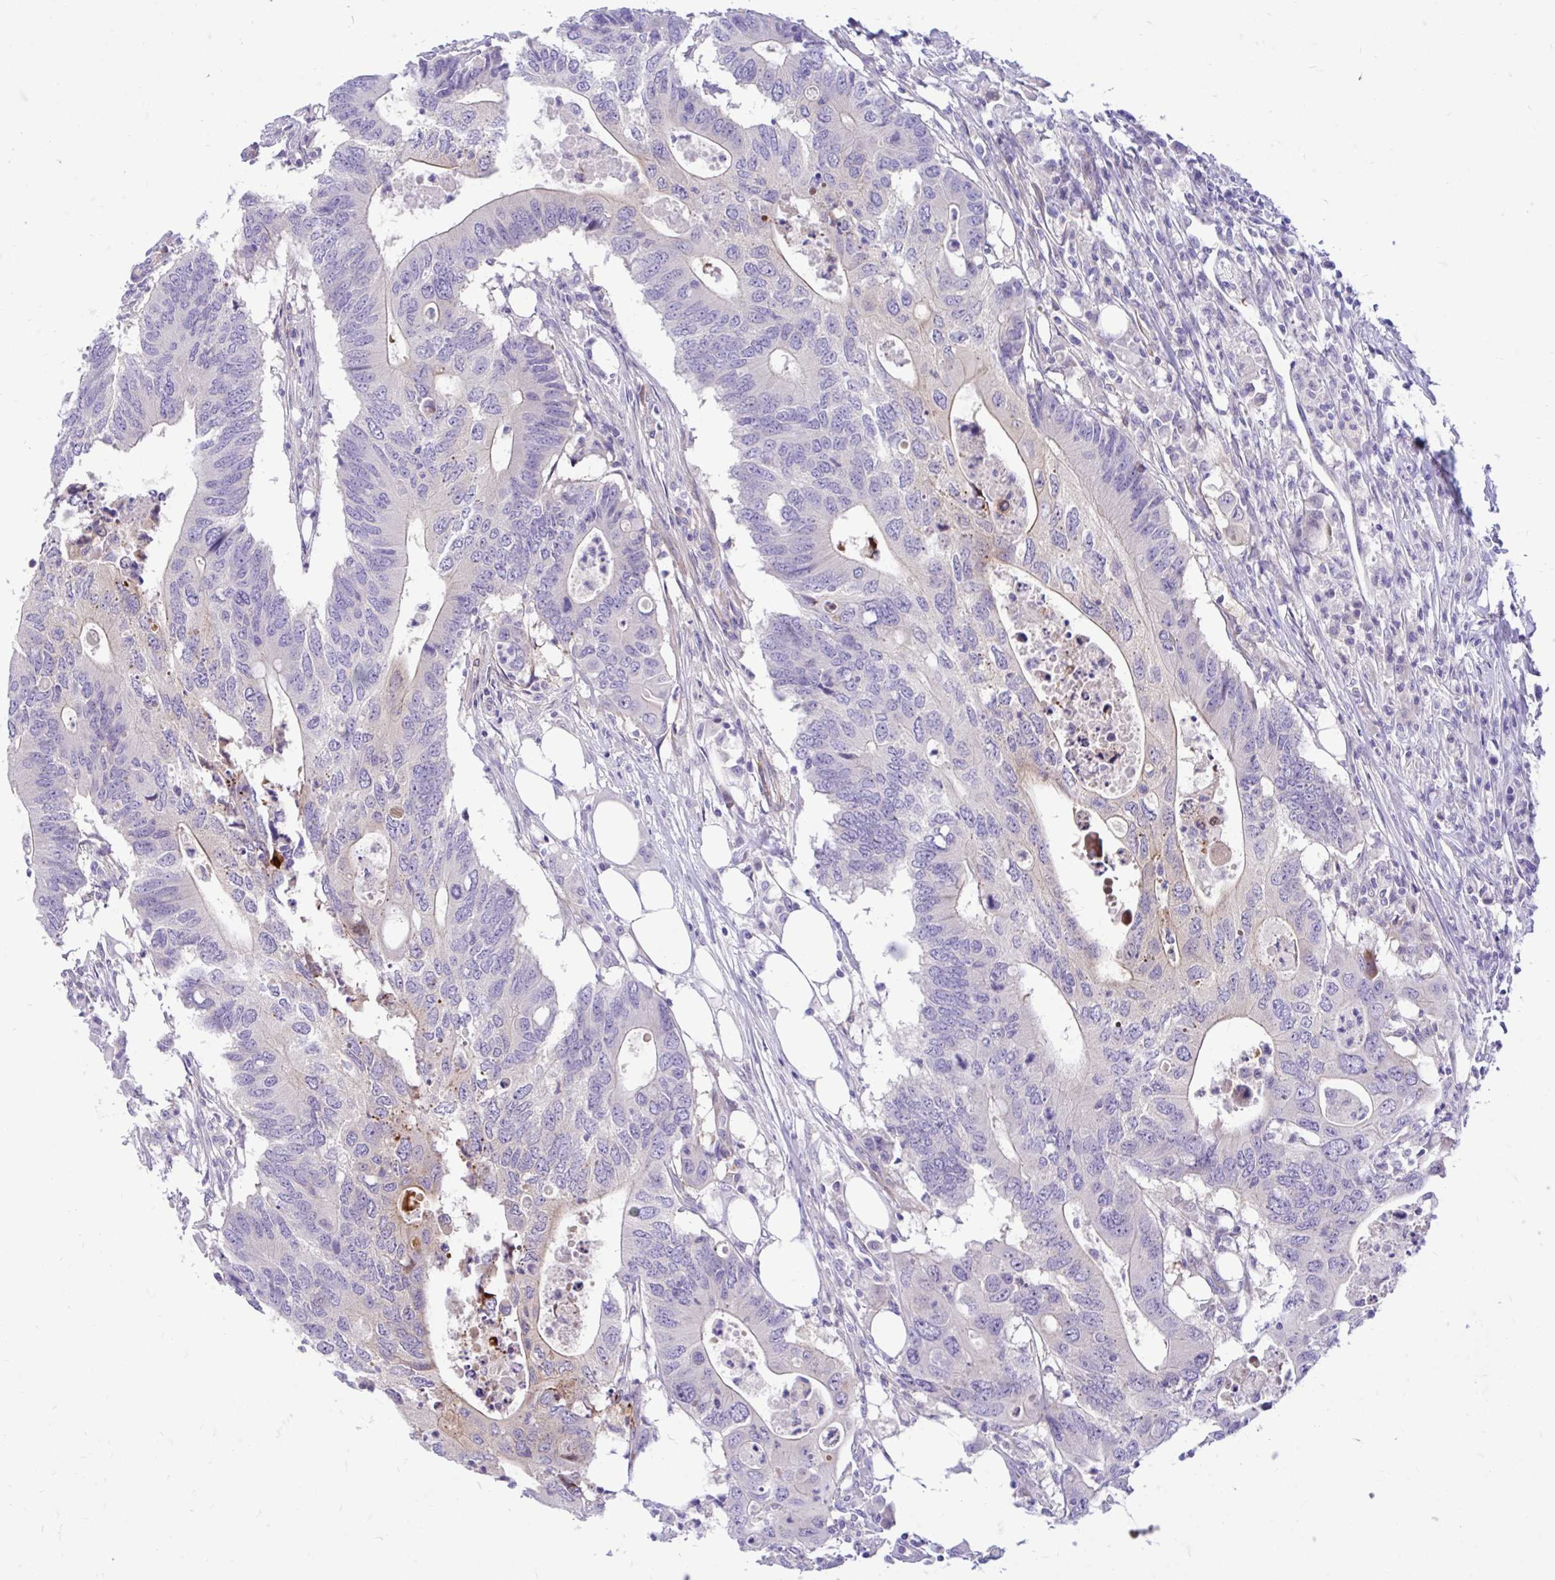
{"staining": {"intensity": "negative", "quantity": "none", "location": "none"}, "tissue": "colorectal cancer", "cell_type": "Tumor cells", "image_type": "cancer", "snomed": [{"axis": "morphology", "description": "Adenocarcinoma, NOS"}, {"axis": "topography", "description": "Colon"}], "caption": "A histopathology image of human colorectal adenocarcinoma is negative for staining in tumor cells. (Stains: DAB (3,3'-diaminobenzidine) immunohistochemistry with hematoxylin counter stain, Microscopy: brightfield microscopy at high magnification).", "gene": "ESPNL", "patient": {"sex": "male", "age": 71}}